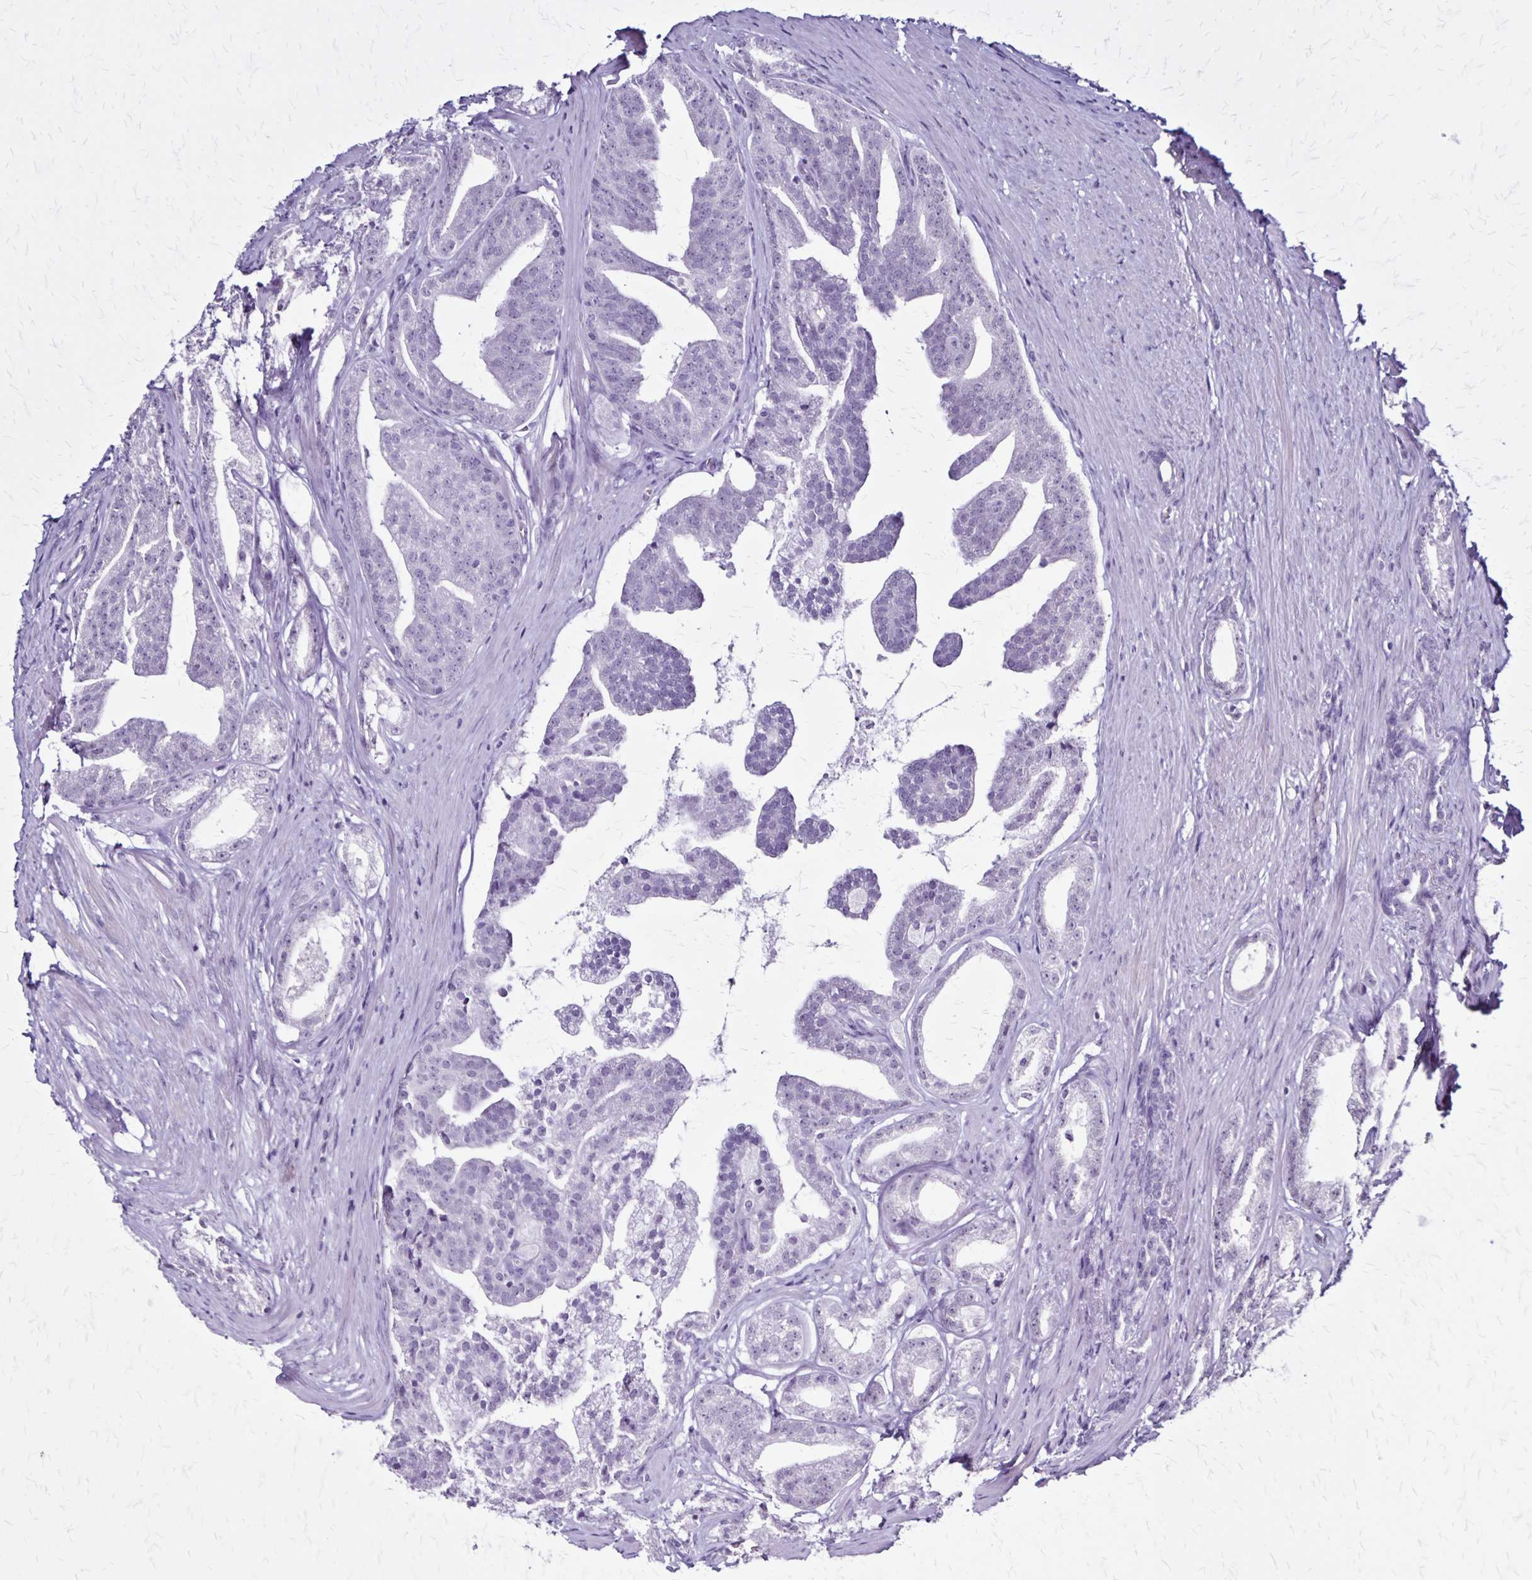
{"staining": {"intensity": "negative", "quantity": "none", "location": "none"}, "tissue": "prostate cancer", "cell_type": "Tumor cells", "image_type": "cancer", "snomed": [{"axis": "morphology", "description": "Adenocarcinoma, Low grade"}, {"axis": "topography", "description": "Prostate"}], "caption": "IHC histopathology image of adenocarcinoma (low-grade) (prostate) stained for a protein (brown), which displays no positivity in tumor cells.", "gene": "PLXNA4", "patient": {"sex": "male", "age": 65}}